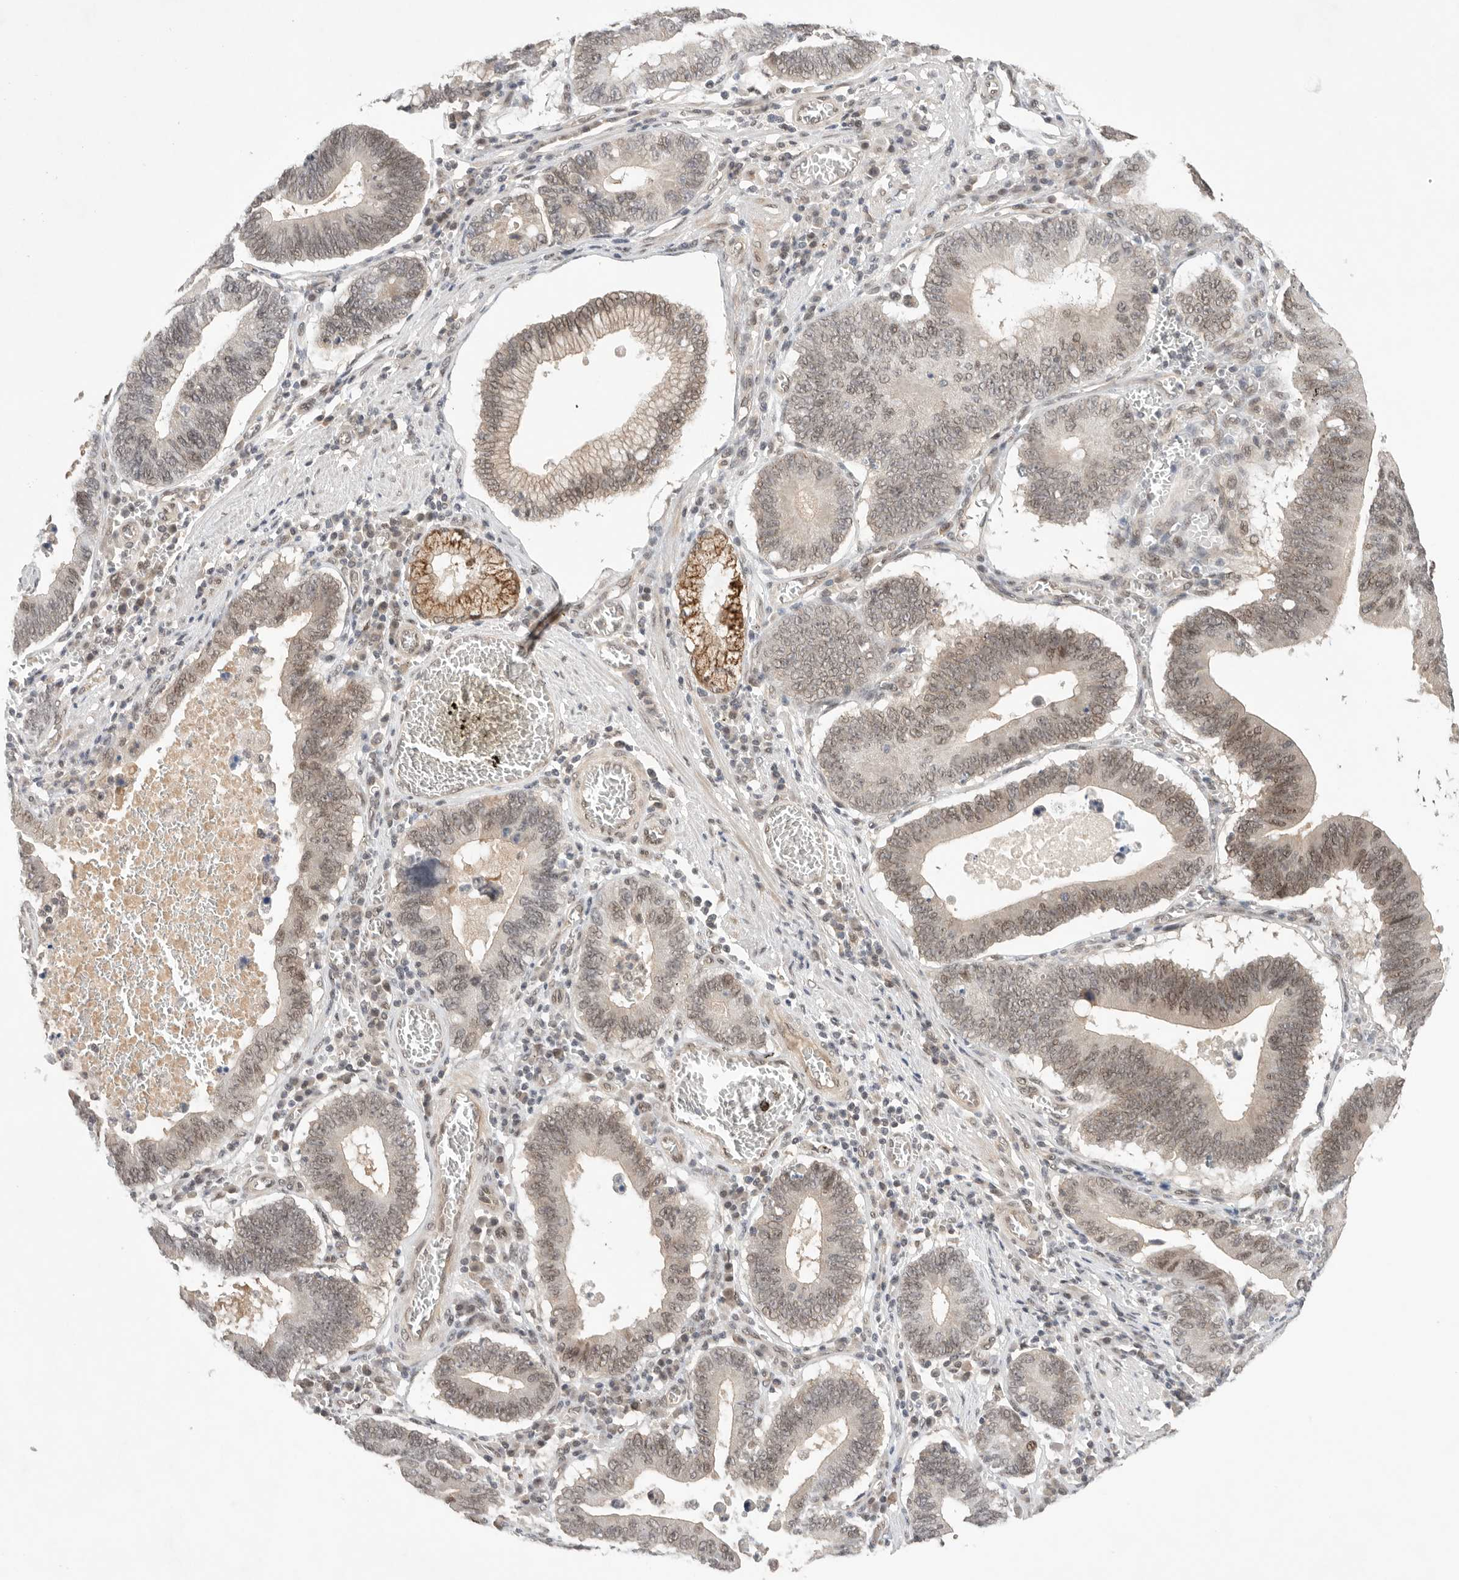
{"staining": {"intensity": "weak", "quantity": ">75%", "location": "nuclear"}, "tissue": "stomach cancer", "cell_type": "Tumor cells", "image_type": "cancer", "snomed": [{"axis": "morphology", "description": "Adenocarcinoma, NOS"}, {"axis": "topography", "description": "Stomach"}, {"axis": "topography", "description": "Gastric cardia"}], "caption": "Immunohistochemical staining of human stomach cancer reveals low levels of weak nuclear expression in approximately >75% of tumor cells. The protein is stained brown, and the nuclei are stained in blue (DAB (3,3'-diaminobenzidine) IHC with brightfield microscopy, high magnification).", "gene": "LEMD3", "patient": {"sex": "male", "age": 59}}